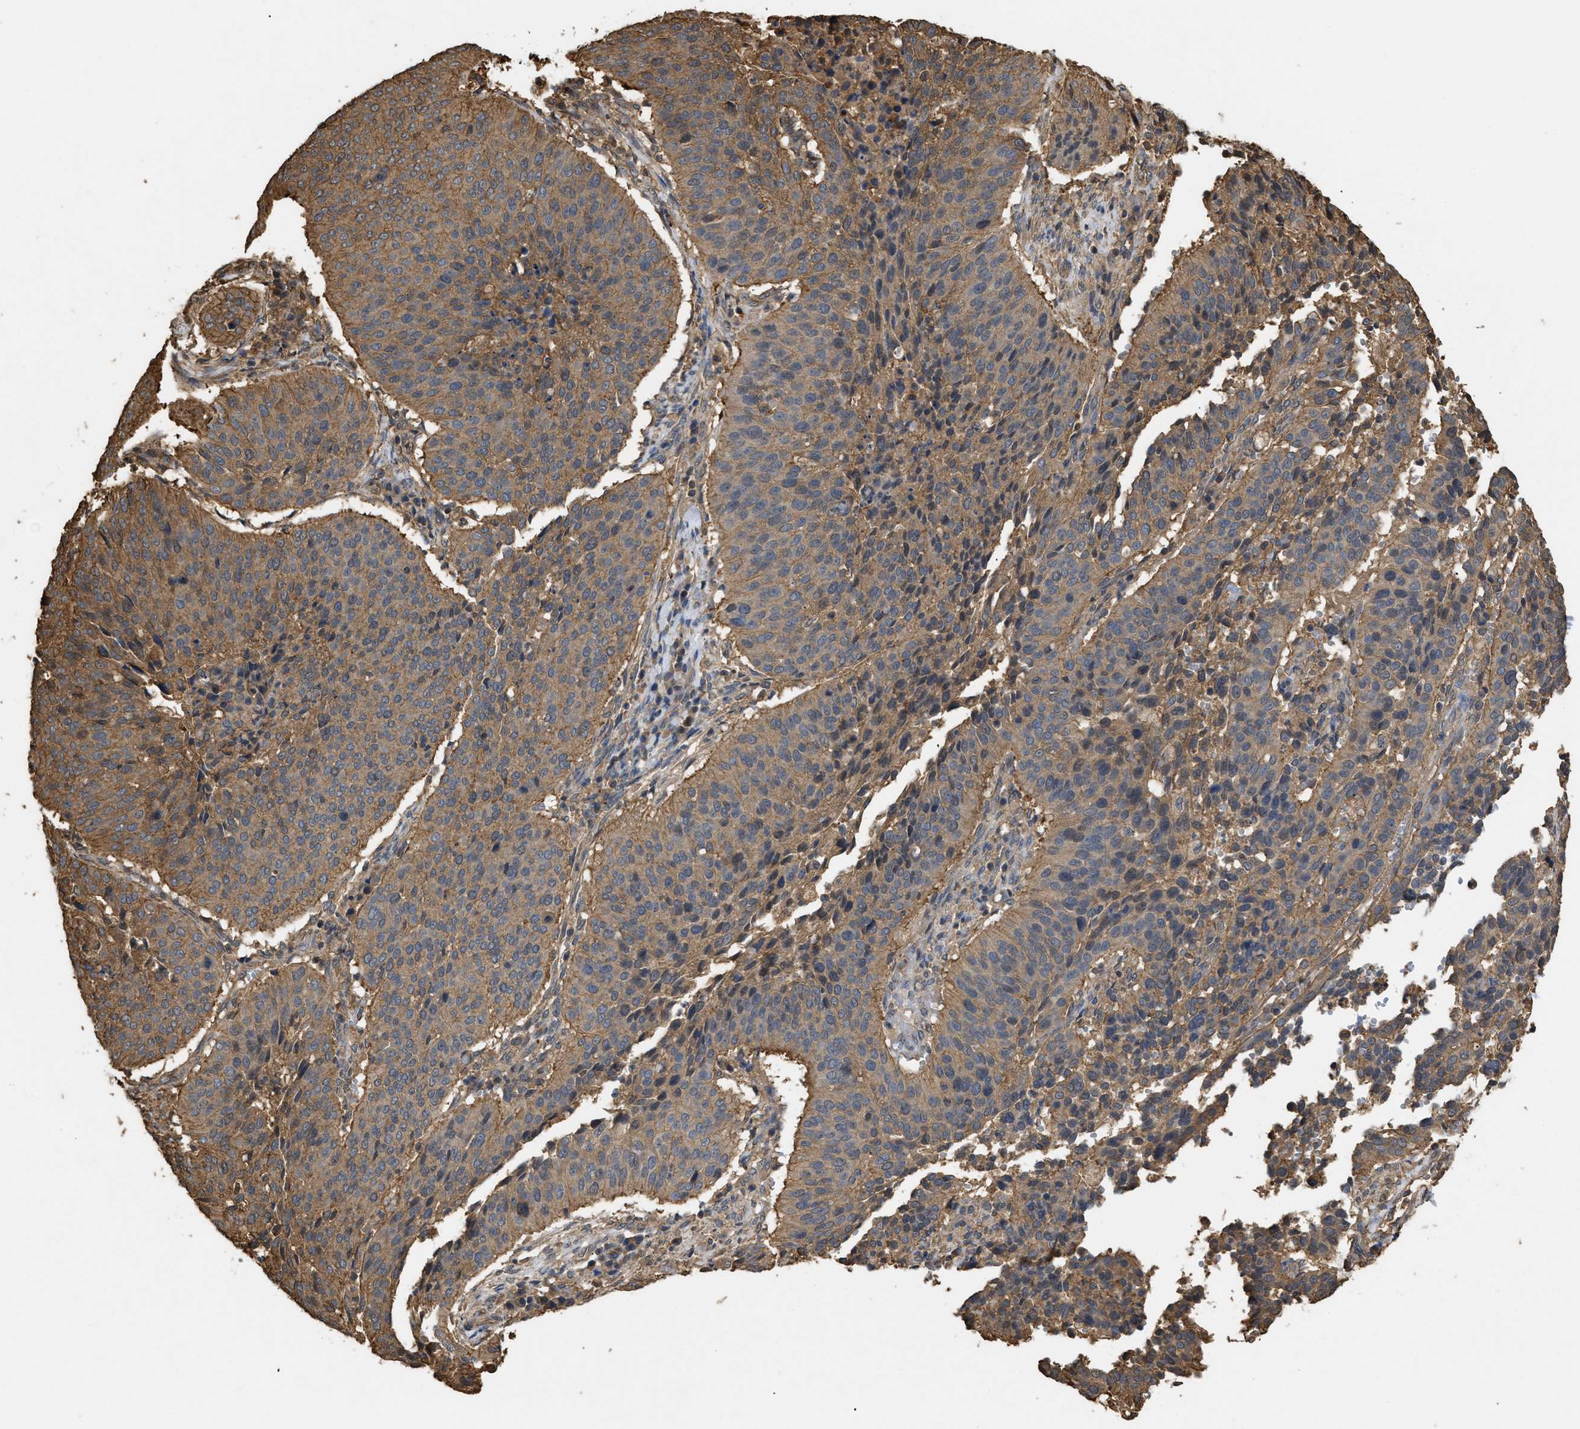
{"staining": {"intensity": "moderate", "quantity": ">75%", "location": "cytoplasmic/membranous"}, "tissue": "cervical cancer", "cell_type": "Tumor cells", "image_type": "cancer", "snomed": [{"axis": "morphology", "description": "Normal tissue, NOS"}, {"axis": "morphology", "description": "Squamous cell carcinoma, NOS"}, {"axis": "topography", "description": "Cervix"}], "caption": "Protein staining by IHC exhibits moderate cytoplasmic/membranous expression in about >75% of tumor cells in squamous cell carcinoma (cervical).", "gene": "CALM1", "patient": {"sex": "female", "age": 39}}